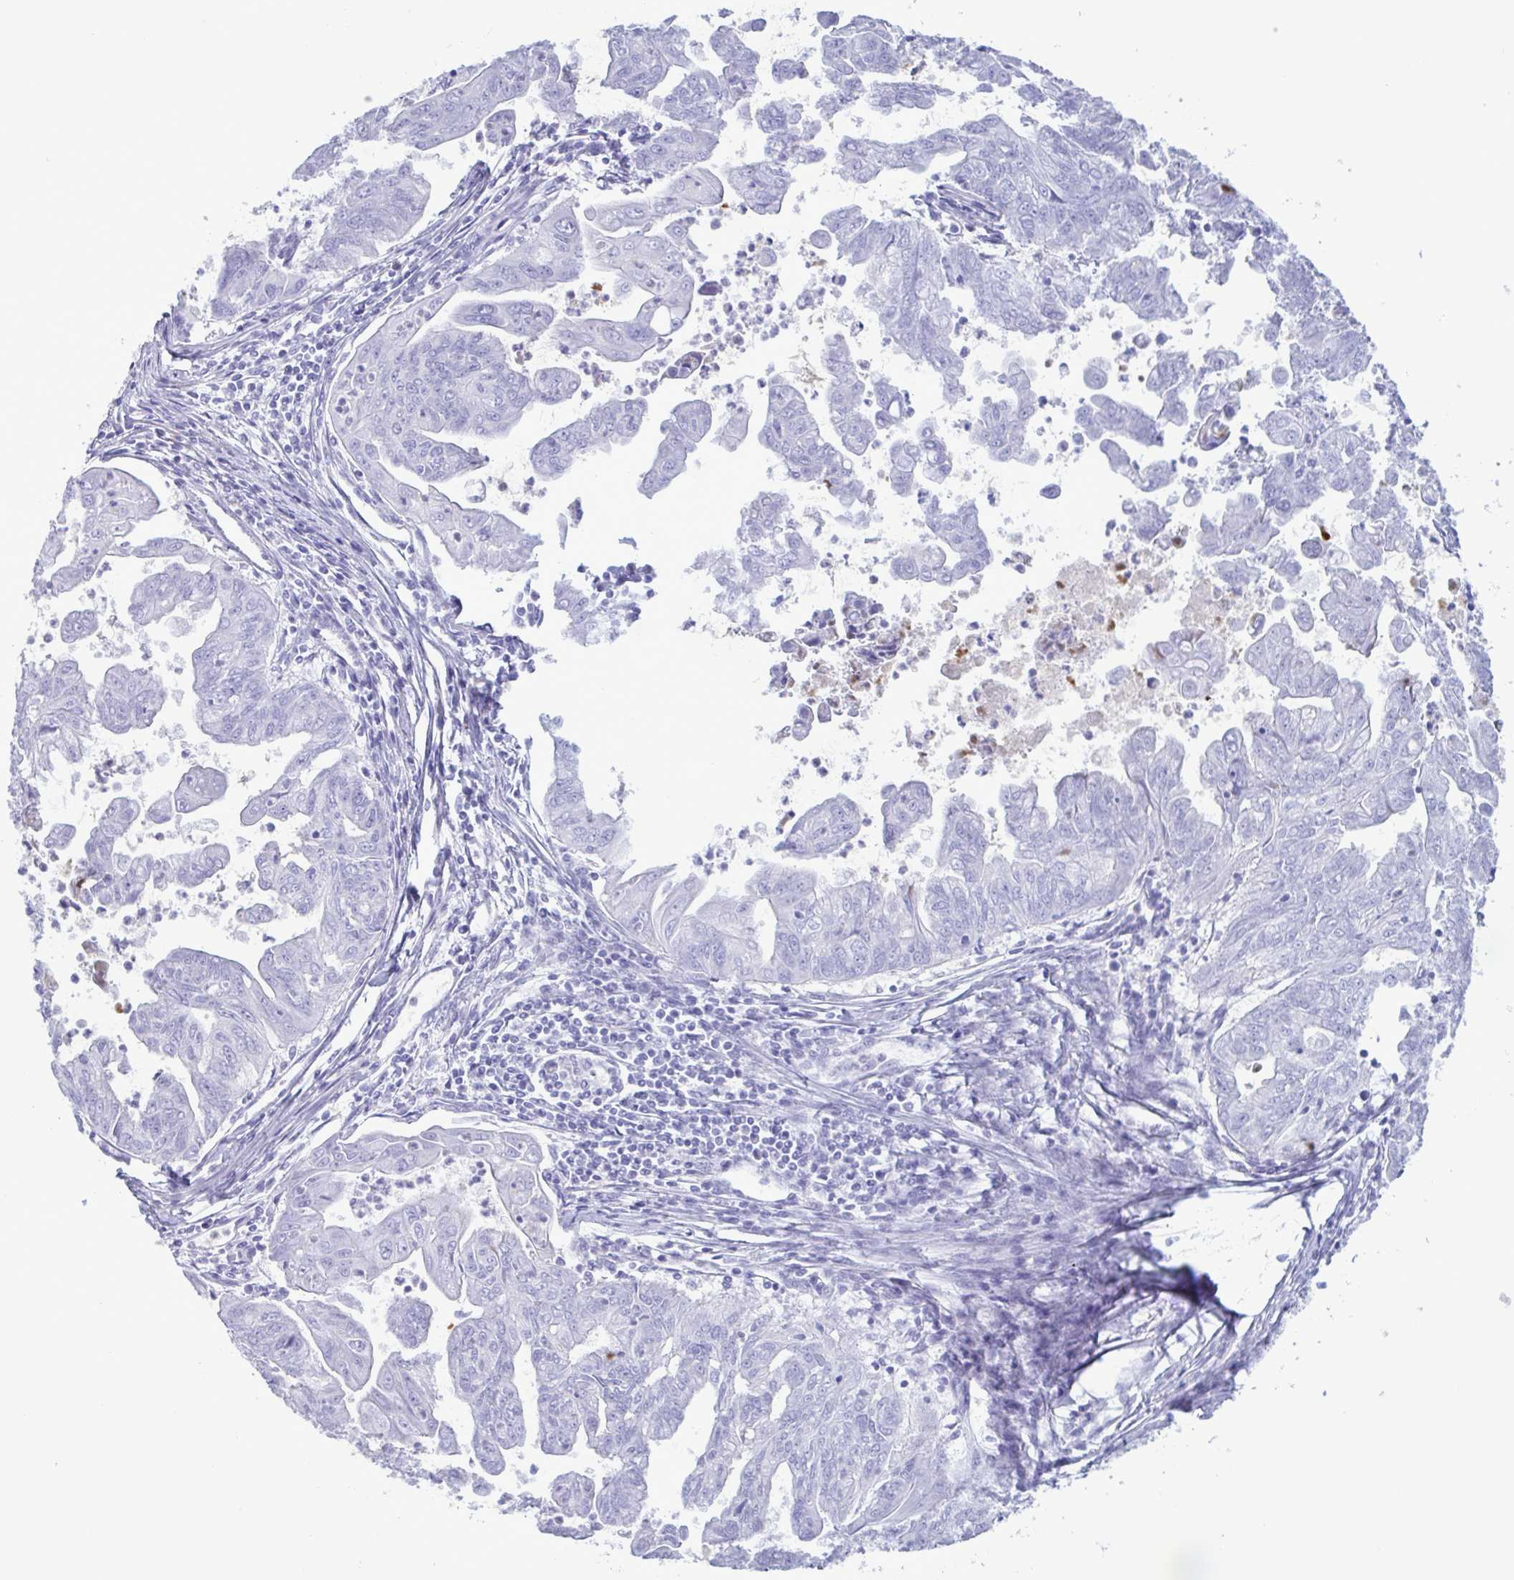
{"staining": {"intensity": "negative", "quantity": "none", "location": "none"}, "tissue": "stomach cancer", "cell_type": "Tumor cells", "image_type": "cancer", "snomed": [{"axis": "morphology", "description": "Adenocarcinoma, NOS"}, {"axis": "topography", "description": "Stomach, upper"}], "caption": "Histopathology image shows no protein positivity in tumor cells of stomach cancer (adenocarcinoma) tissue.", "gene": "LTF", "patient": {"sex": "male", "age": 80}}